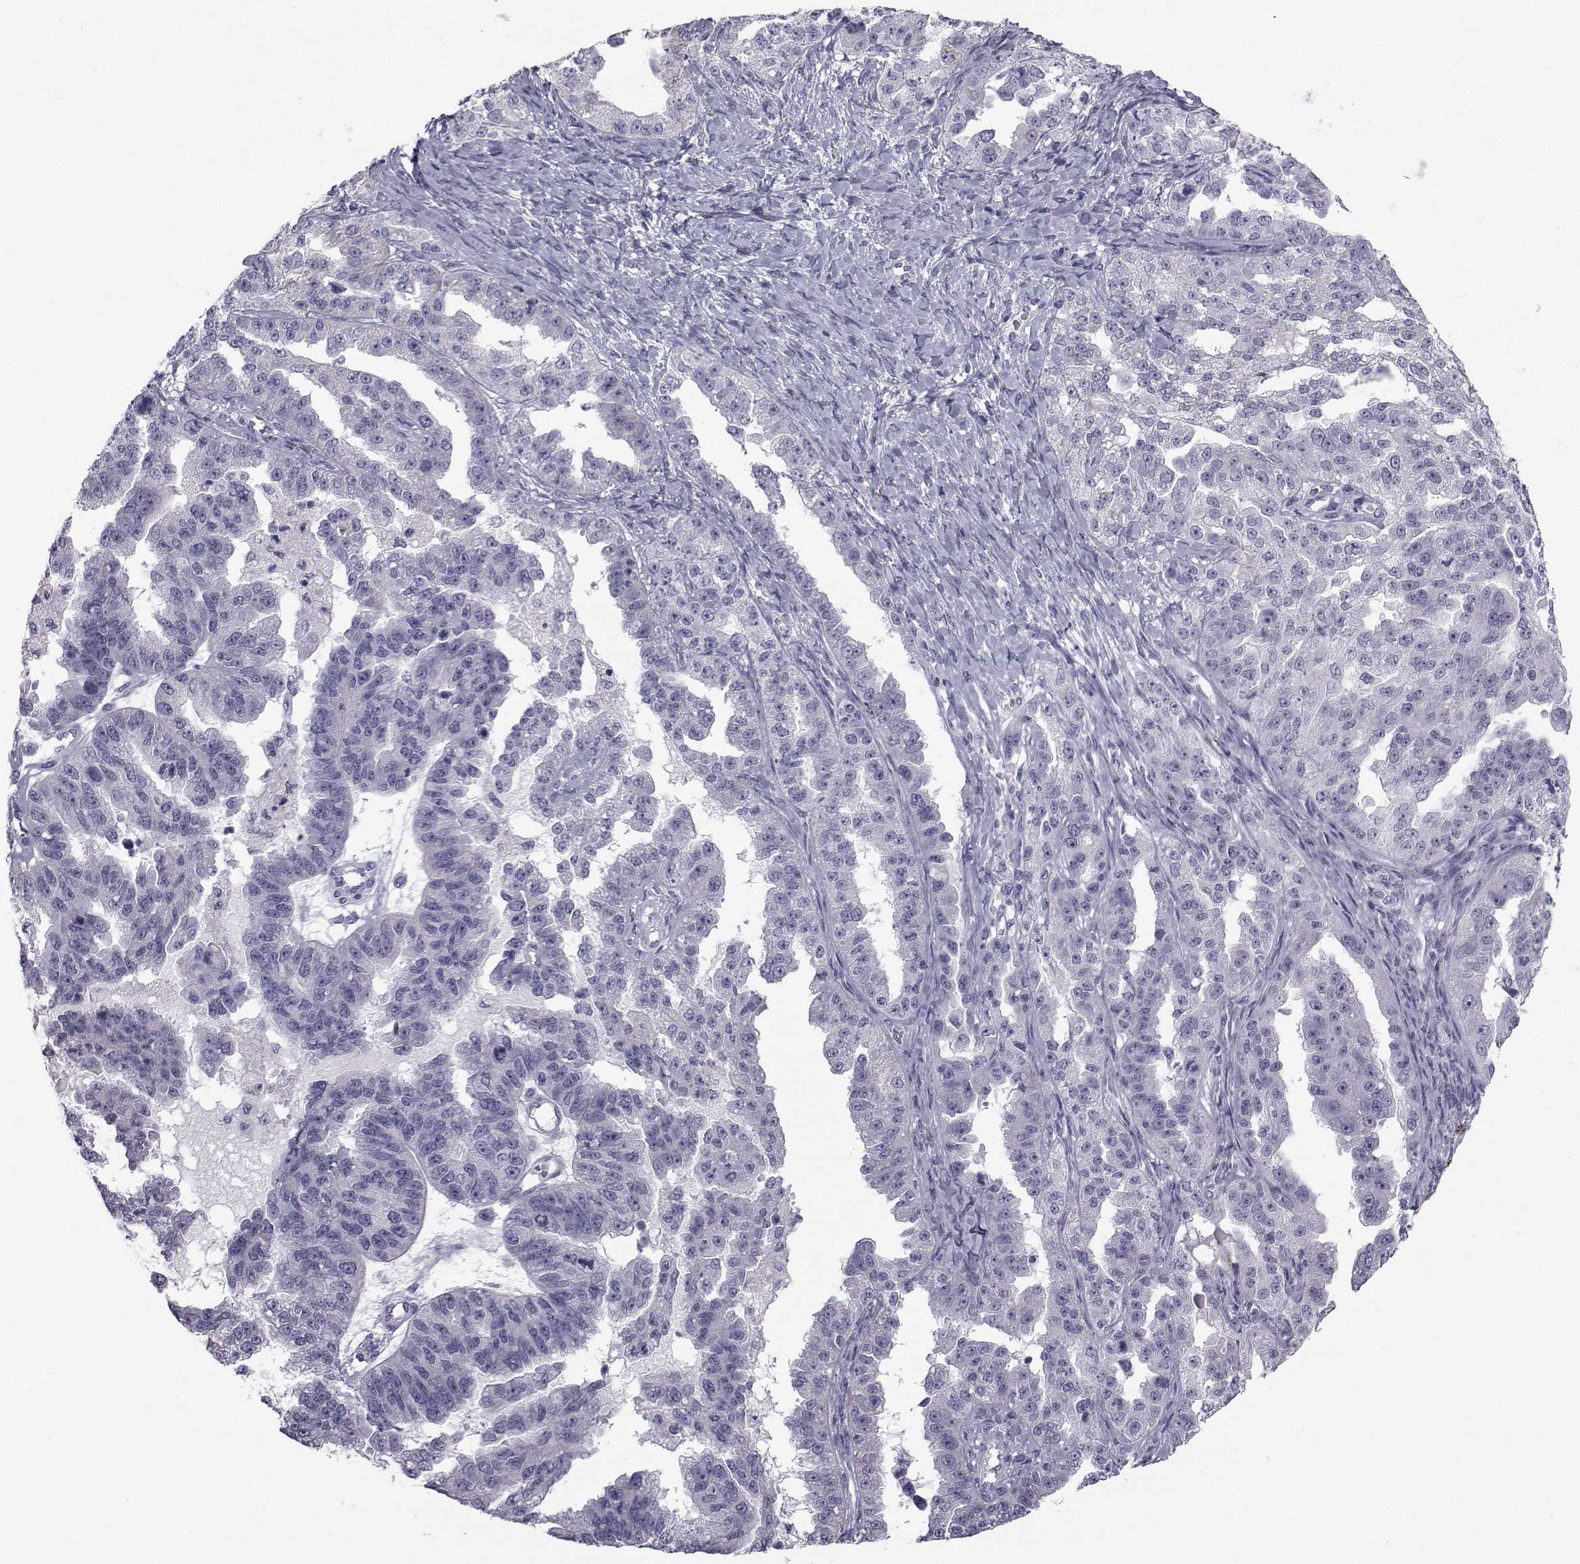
{"staining": {"intensity": "negative", "quantity": "none", "location": "none"}, "tissue": "ovarian cancer", "cell_type": "Tumor cells", "image_type": "cancer", "snomed": [{"axis": "morphology", "description": "Cystadenocarcinoma, serous, NOS"}, {"axis": "topography", "description": "Ovary"}], "caption": "A micrograph of human ovarian serous cystadenocarcinoma is negative for staining in tumor cells.", "gene": "FDXR", "patient": {"sex": "female", "age": 58}}